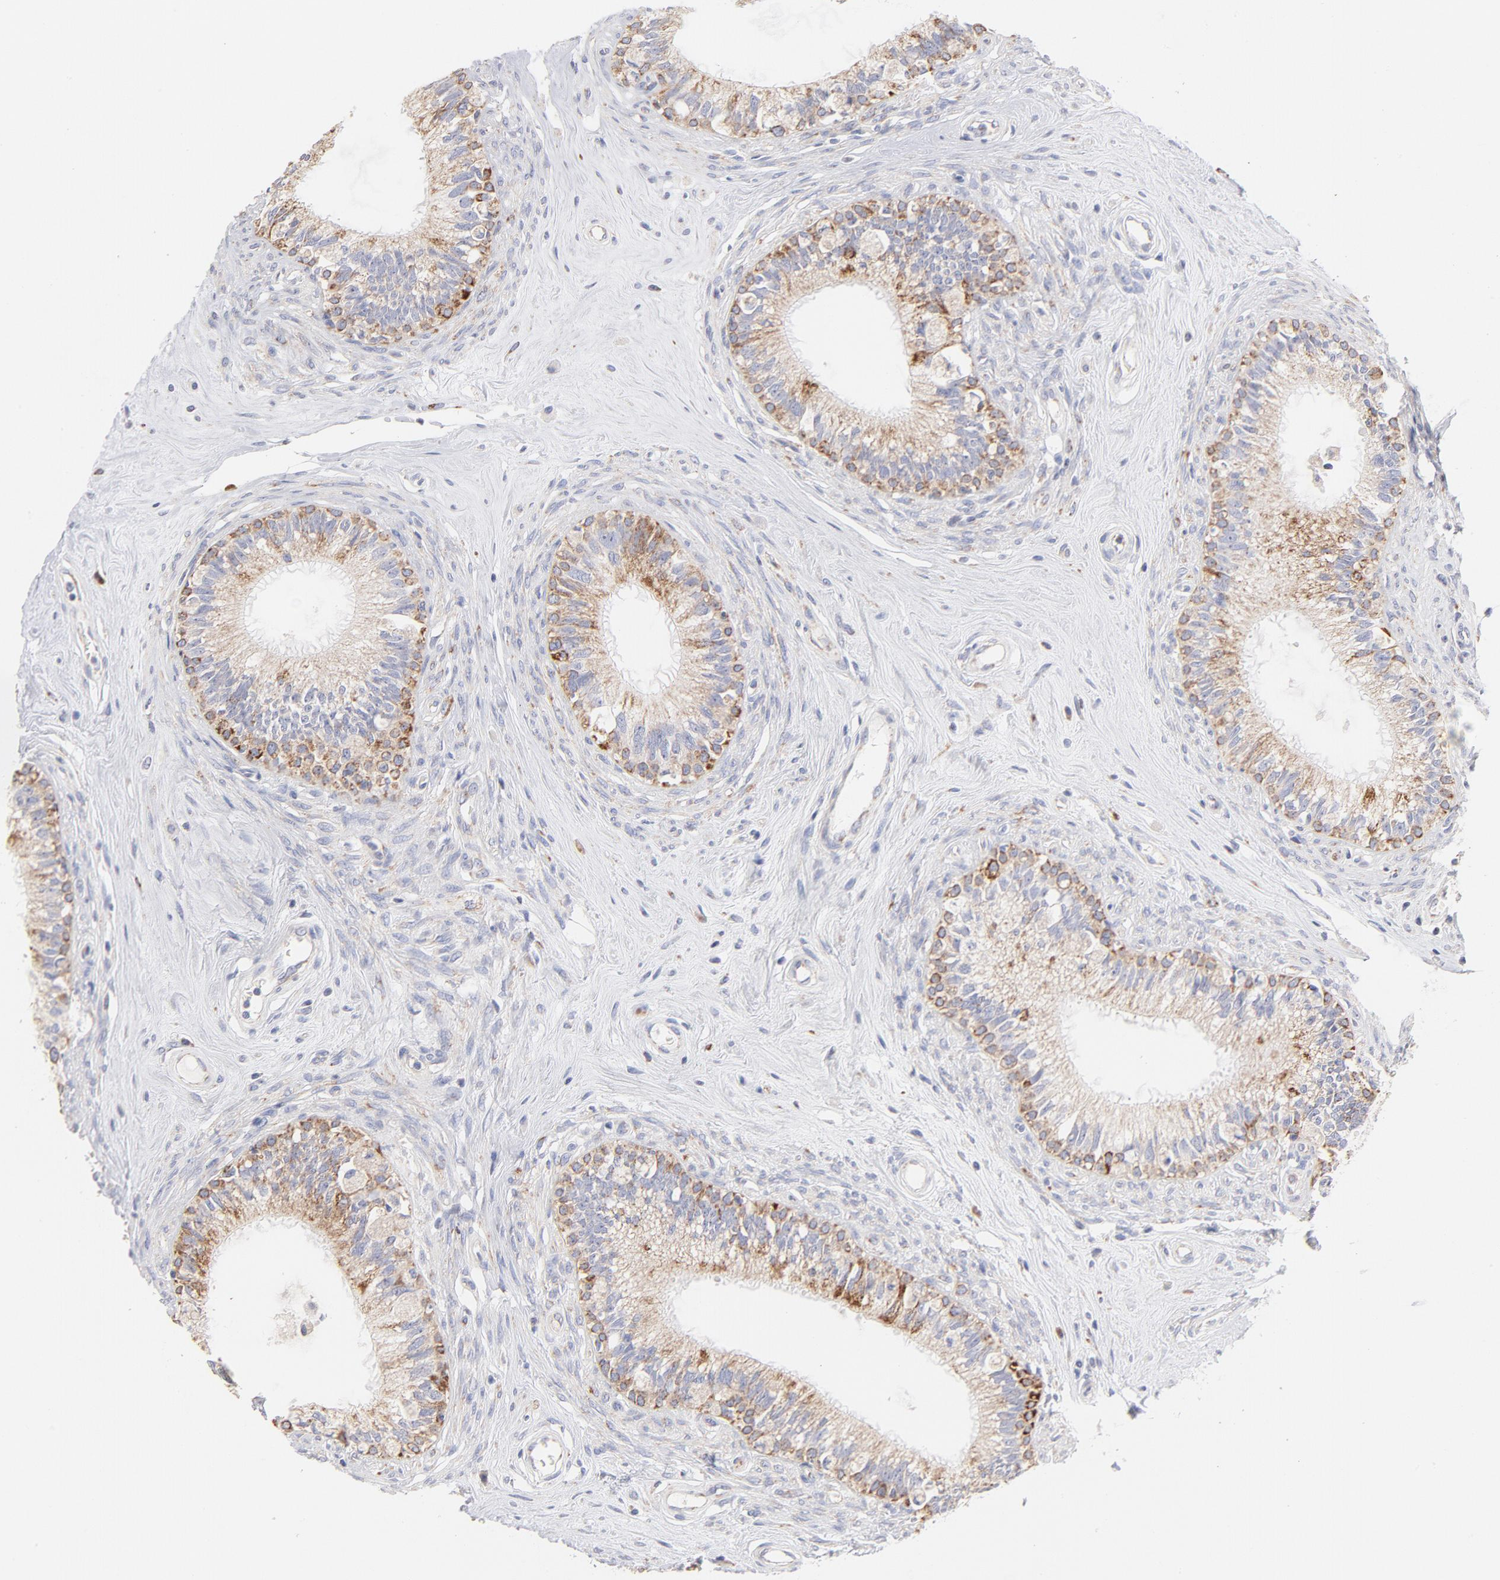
{"staining": {"intensity": "moderate", "quantity": "<25%", "location": "cytoplasmic/membranous"}, "tissue": "epididymis", "cell_type": "Glandular cells", "image_type": "normal", "snomed": [{"axis": "morphology", "description": "Normal tissue, NOS"}, {"axis": "morphology", "description": "Inflammation, NOS"}, {"axis": "topography", "description": "Epididymis"}], "caption": "Epididymis stained with DAB immunohistochemistry shows low levels of moderate cytoplasmic/membranous staining in about <25% of glandular cells. Nuclei are stained in blue.", "gene": "TIMM8A", "patient": {"sex": "male", "age": 84}}